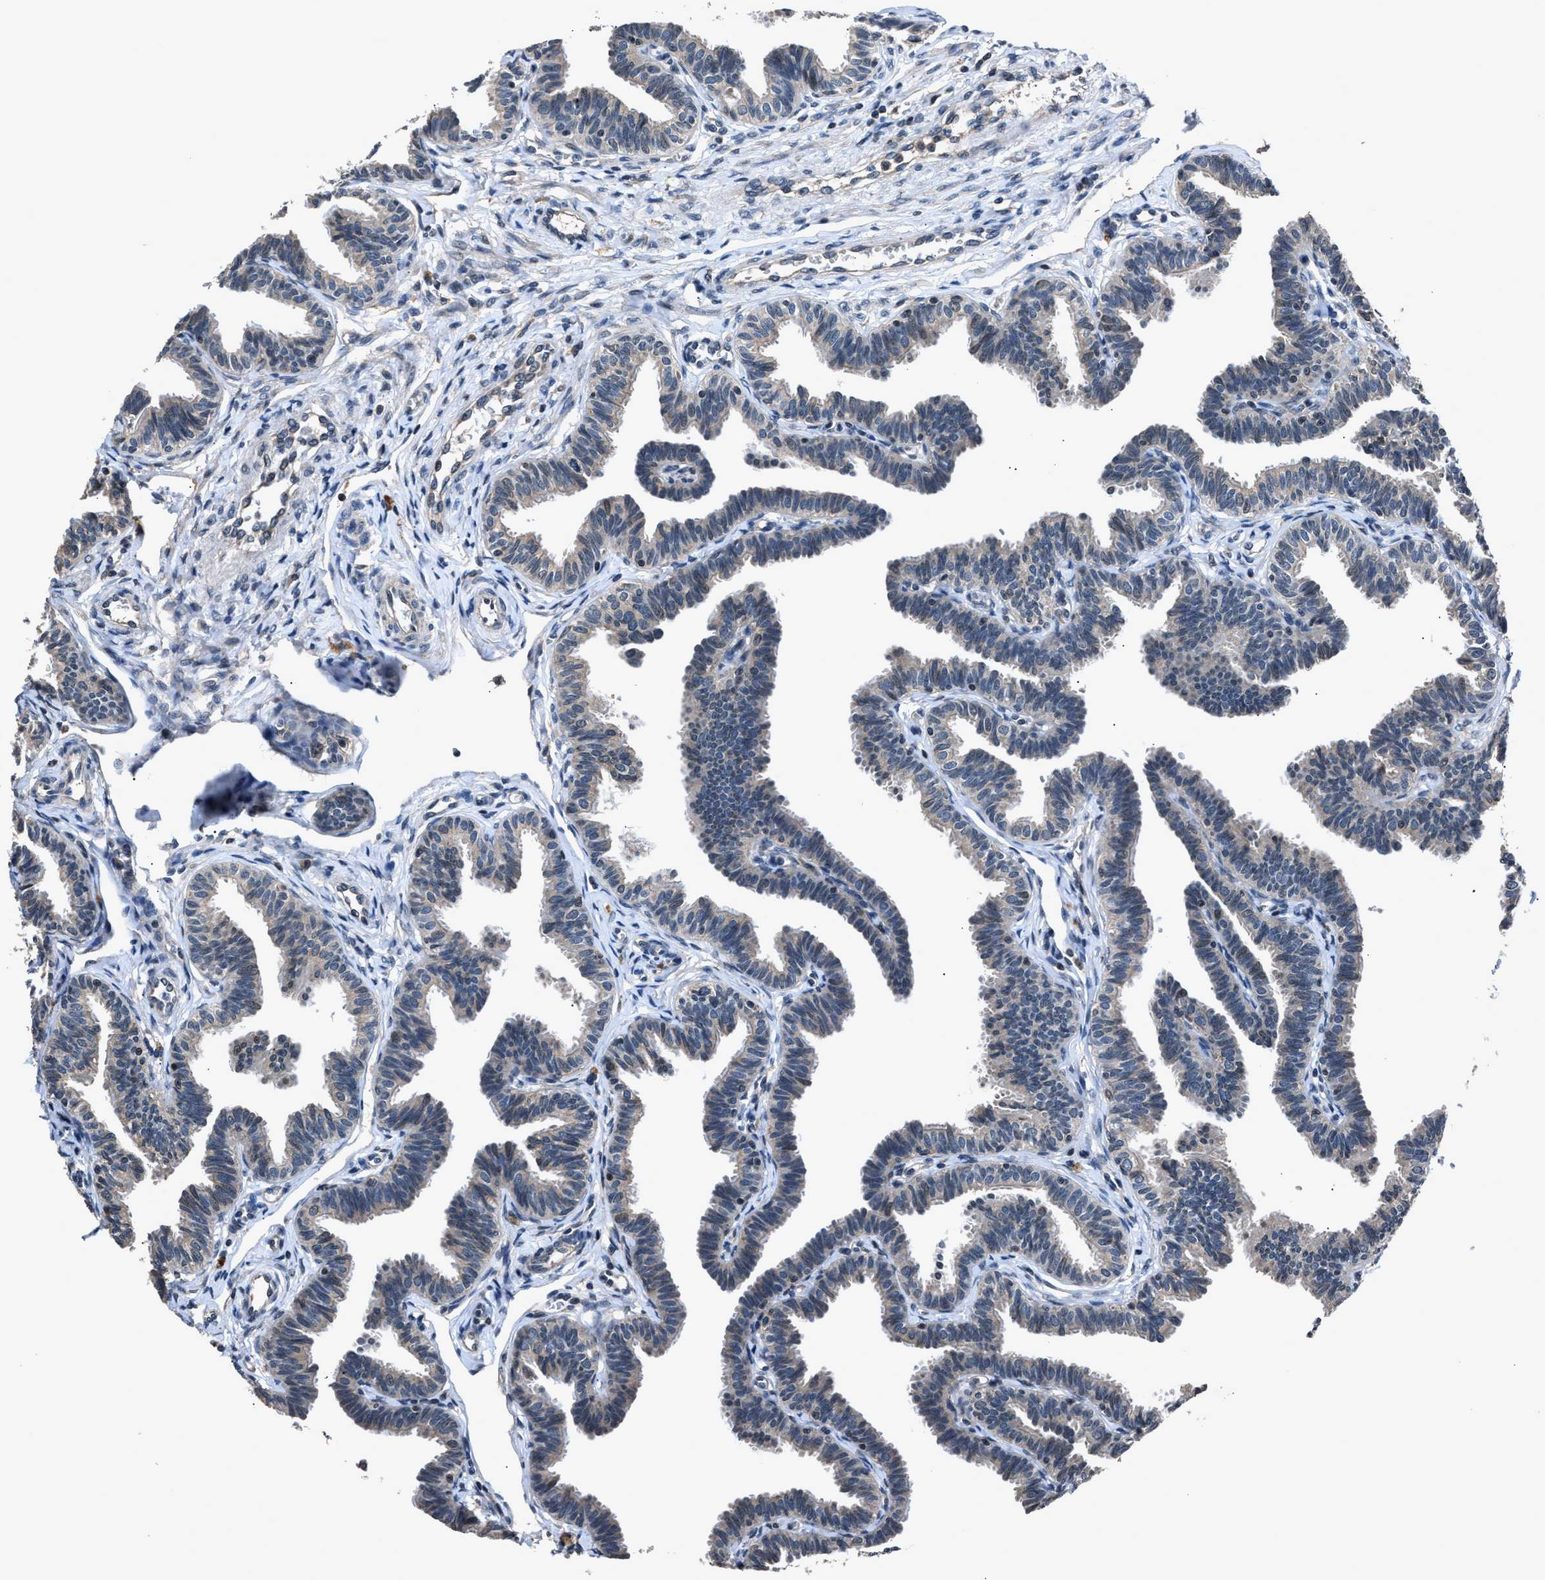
{"staining": {"intensity": "moderate", "quantity": "<25%", "location": "cytoplasmic/membranous,nuclear"}, "tissue": "fallopian tube", "cell_type": "Glandular cells", "image_type": "normal", "snomed": [{"axis": "morphology", "description": "Normal tissue, NOS"}, {"axis": "topography", "description": "Fallopian tube"}, {"axis": "topography", "description": "Ovary"}], "caption": "Immunohistochemical staining of normal fallopian tube shows <25% levels of moderate cytoplasmic/membranous,nuclear protein staining in about <25% of glandular cells. The protein is stained brown, and the nuclei are stained in blue (DAB (3,3'-diaminobenzidine) IHC with brightfield microscopy, high magnification).", "gene": "TNRC18", "patient": {"sex": "female", "age": 23}}